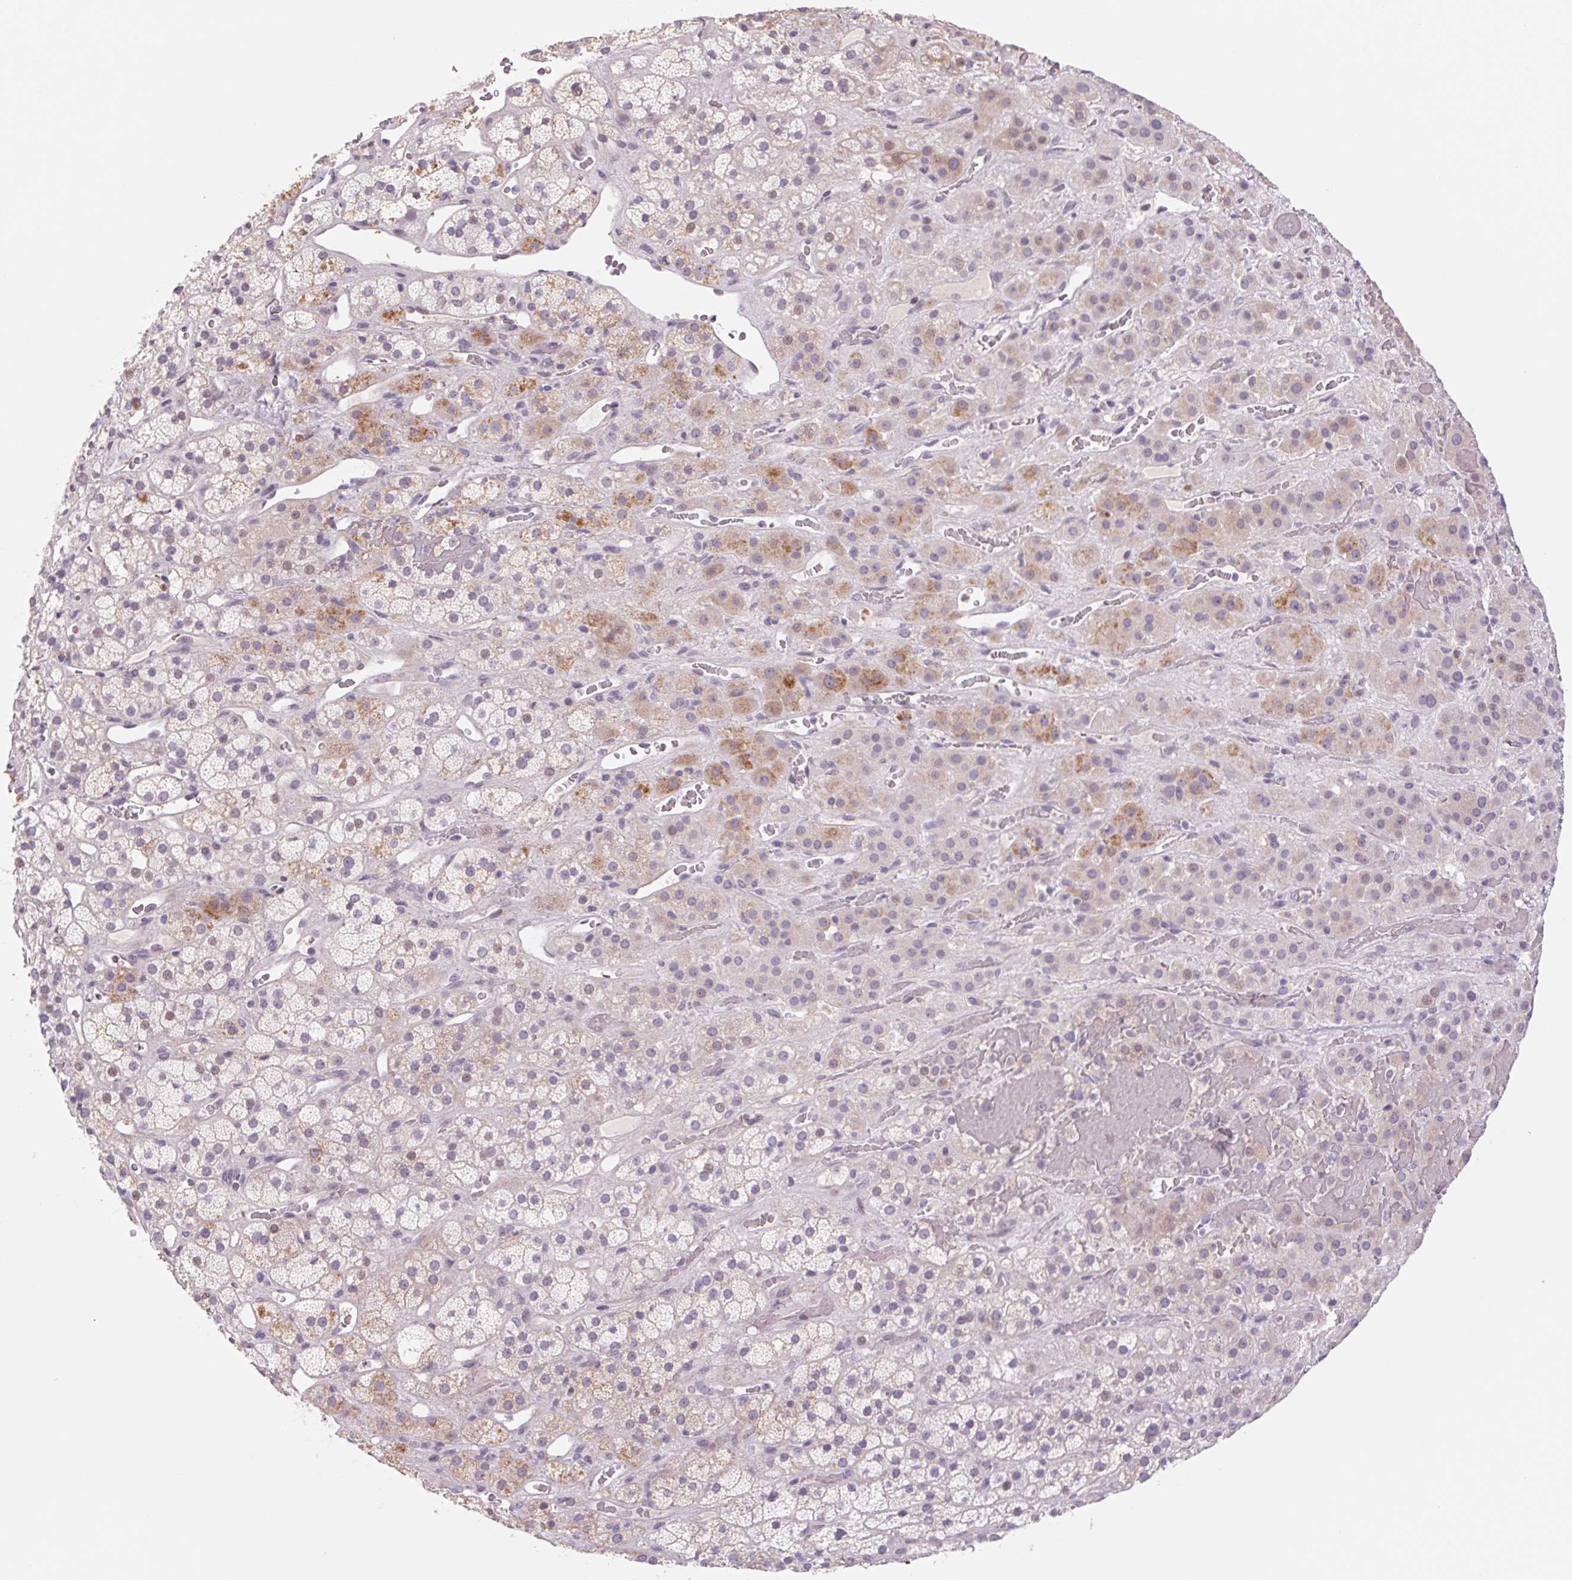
{"staining": {"intensity": "moderate", "quantity": "<25%", "location": "cytoplasmic/membranous"}, "tissue": "adrenal gland", "cell_type": "Glandular cells", "image_type": "normal", "snomed": [{"axis": "morphology", "description": "Normal tissue, NOS"}, {"axis": "topography", "description": "Adrenal gland"}], "caption": "IHC micrograph of normal adrenal gland stained for a protein (brown), which displays low levels of moderate cytoplasmic/membranous expression in approximately <25% of glandular cells.", "gene": "KRT1", "patient": {"sex": "male", "age": 57}}